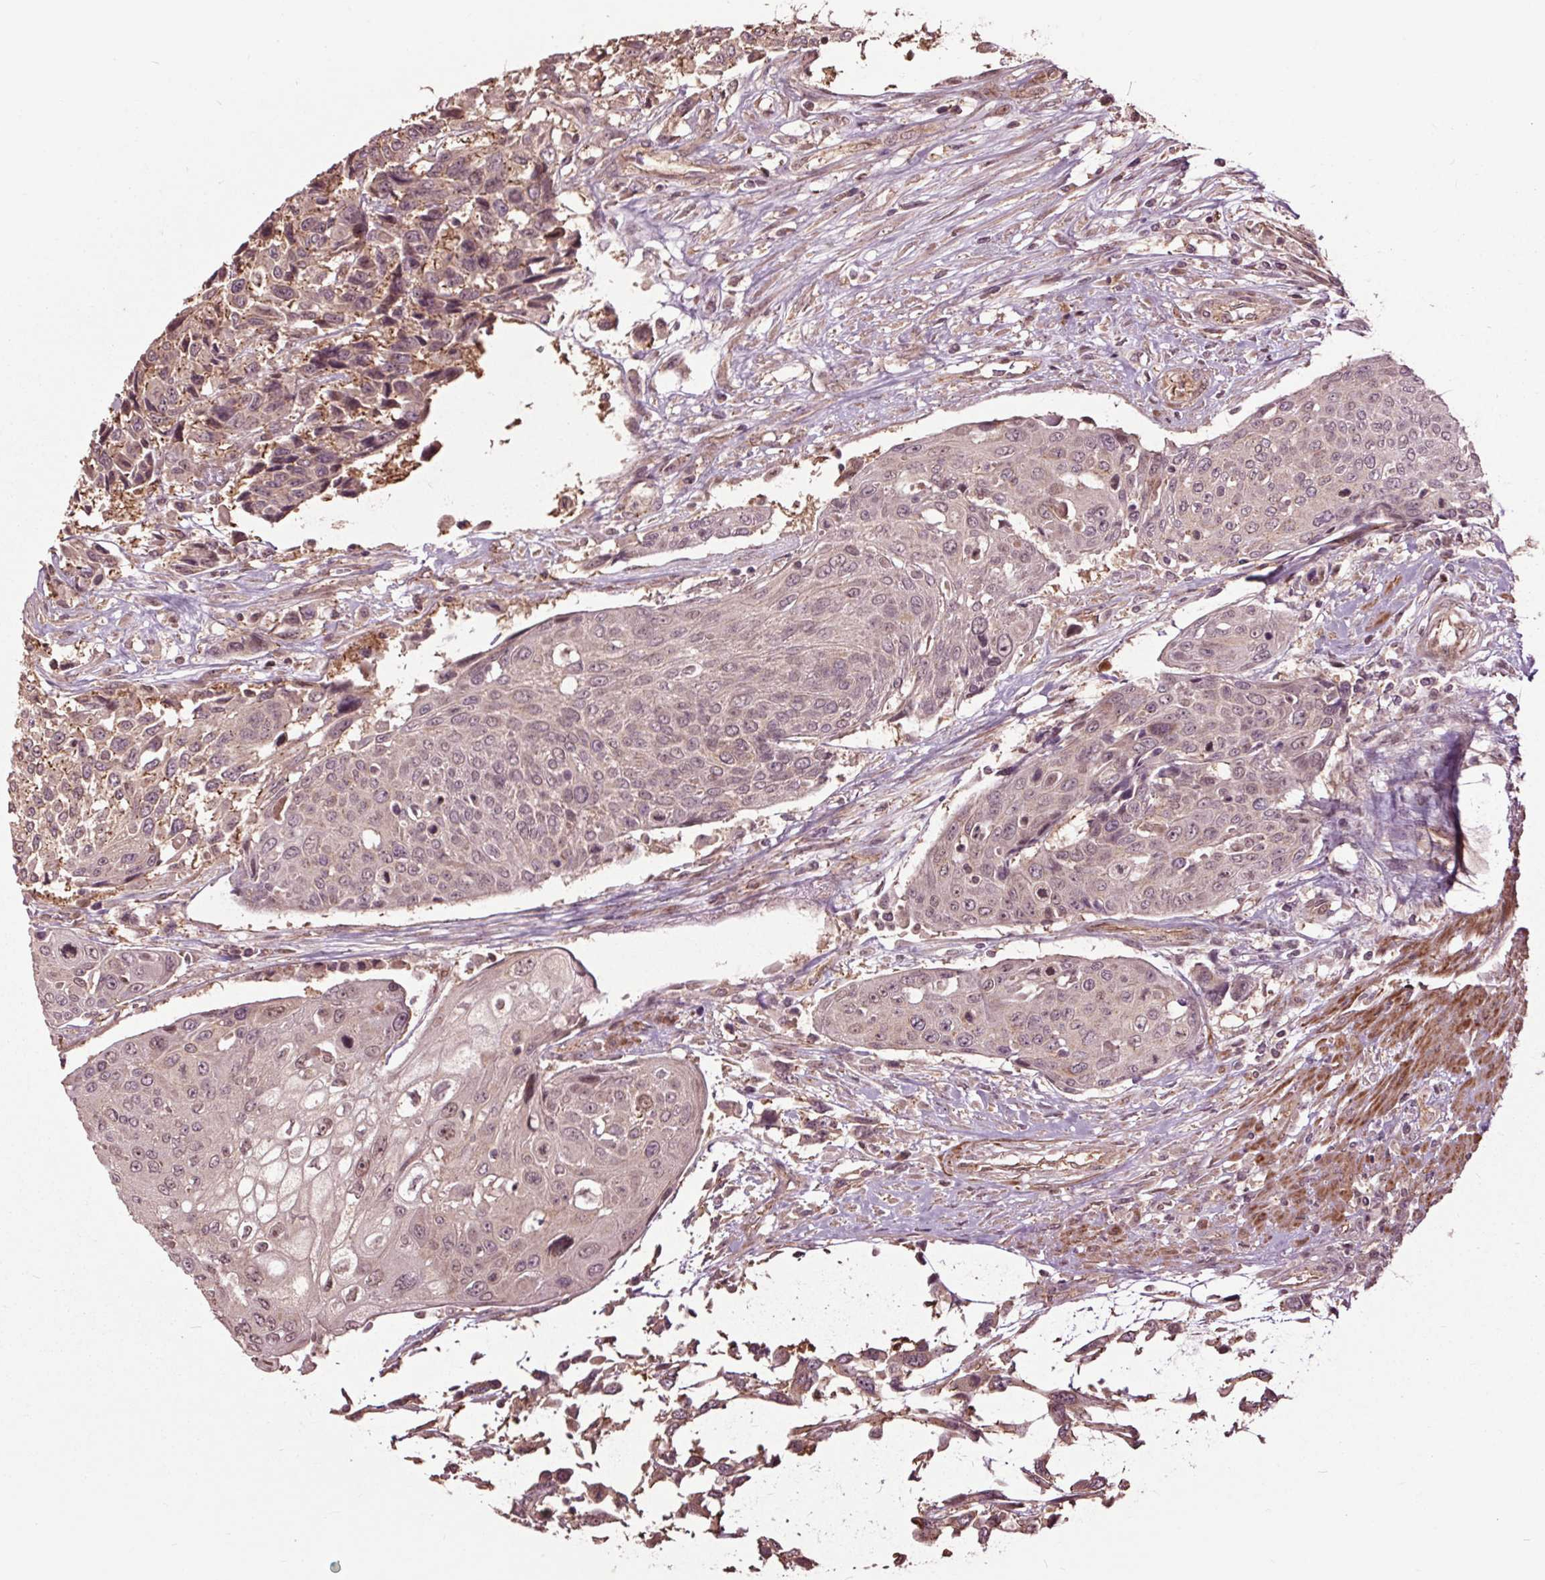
{"staining": {"intensity": "weak", "quantity": "25%-75%", "location": "cytoplasmic/membranous,nuclear"}, "tissue": "urothelial cancer", "cell_type": "Tumor cells", "image_type": "cancer", "snomed": [{"axis": "morphology", "description": "Urothelial carcinoma, High grade"}, {"axis": "topography", "description": "Urinary bladder"}], "caption": "Protein expression analysis of high-grade urothelial carcinoma reveals weak cytoplasmic/membranous and nuclear staining in approximately 25%-75% of tumor cells.", "gene": "CEP95", "patient": {"sex": "female", "age": 70}}